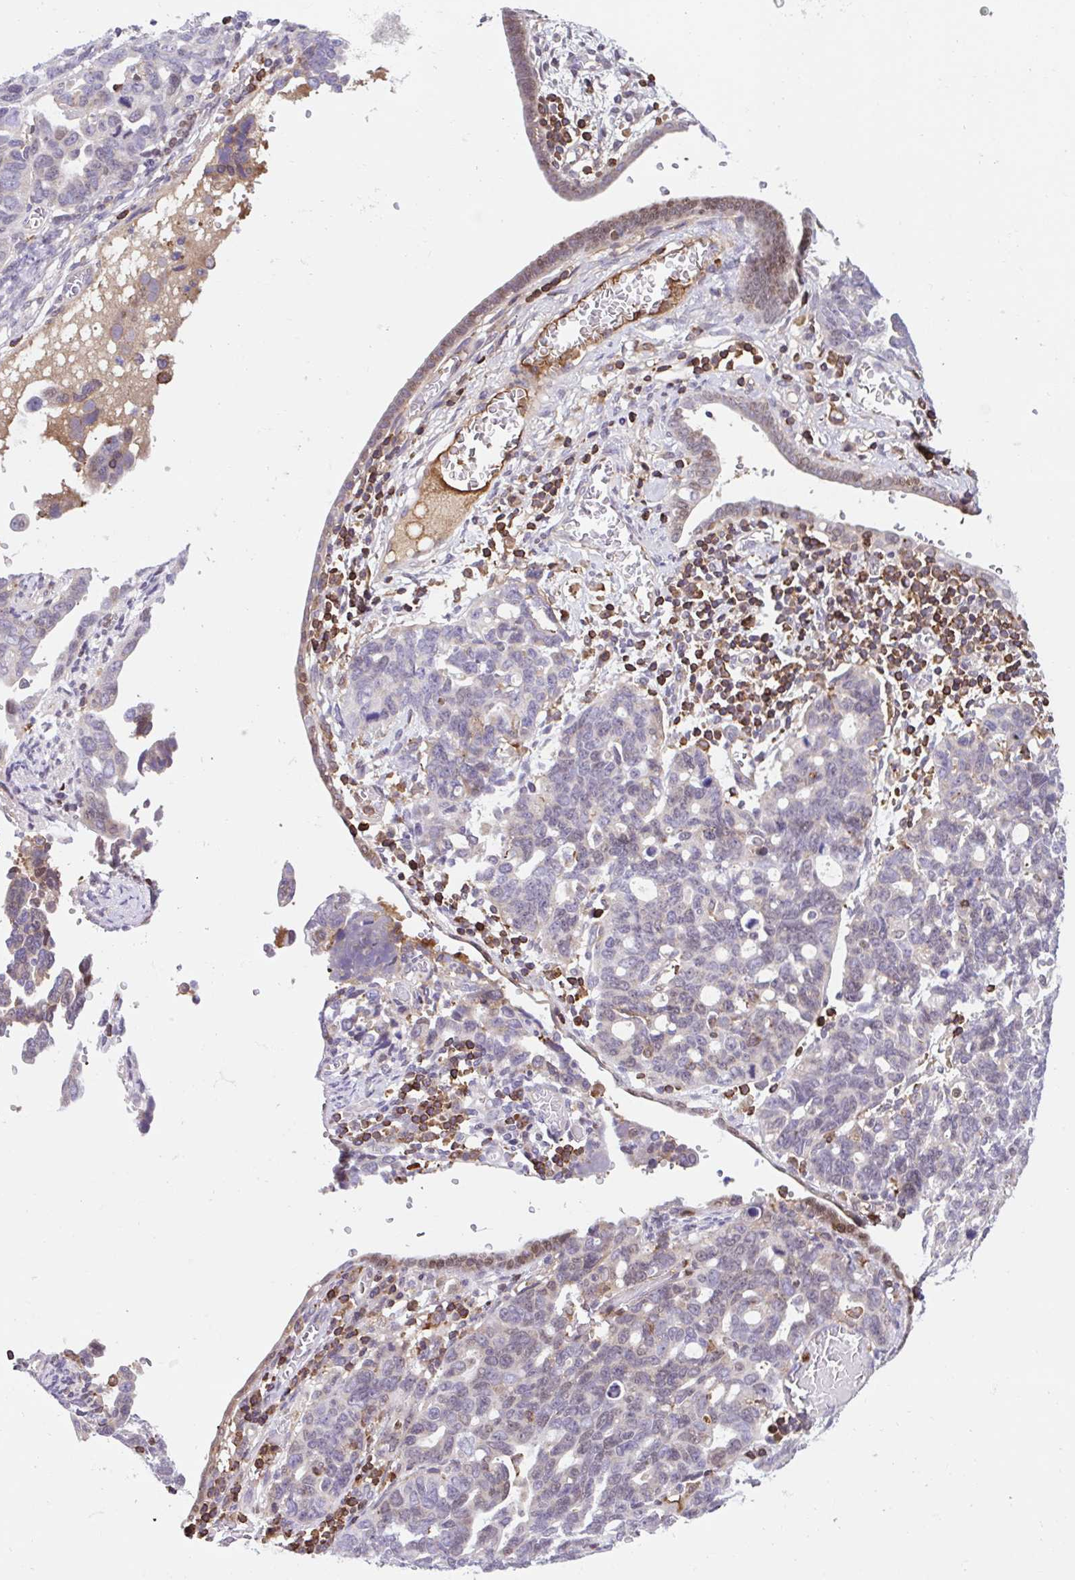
{"staining": {"intensity": "negative", "quantity": "none", "location": "none"}, "tissue": "ovarian cancer", "cell_type": "Tumor cells", "image_type": "cancer", "snomed": [{"axis": "morphology", "description": "Cystadenocarcinoma, serous, NOS"}, {"axis": "topography", "description": "Ovary"}], "caption": "Ovarian serous cystadenocarcinoma was stained to show a protein in brown. There is no significant staining in tumor cells.", "gene": "TPRG1", "patient": {"sex": "female", "age": 69}}